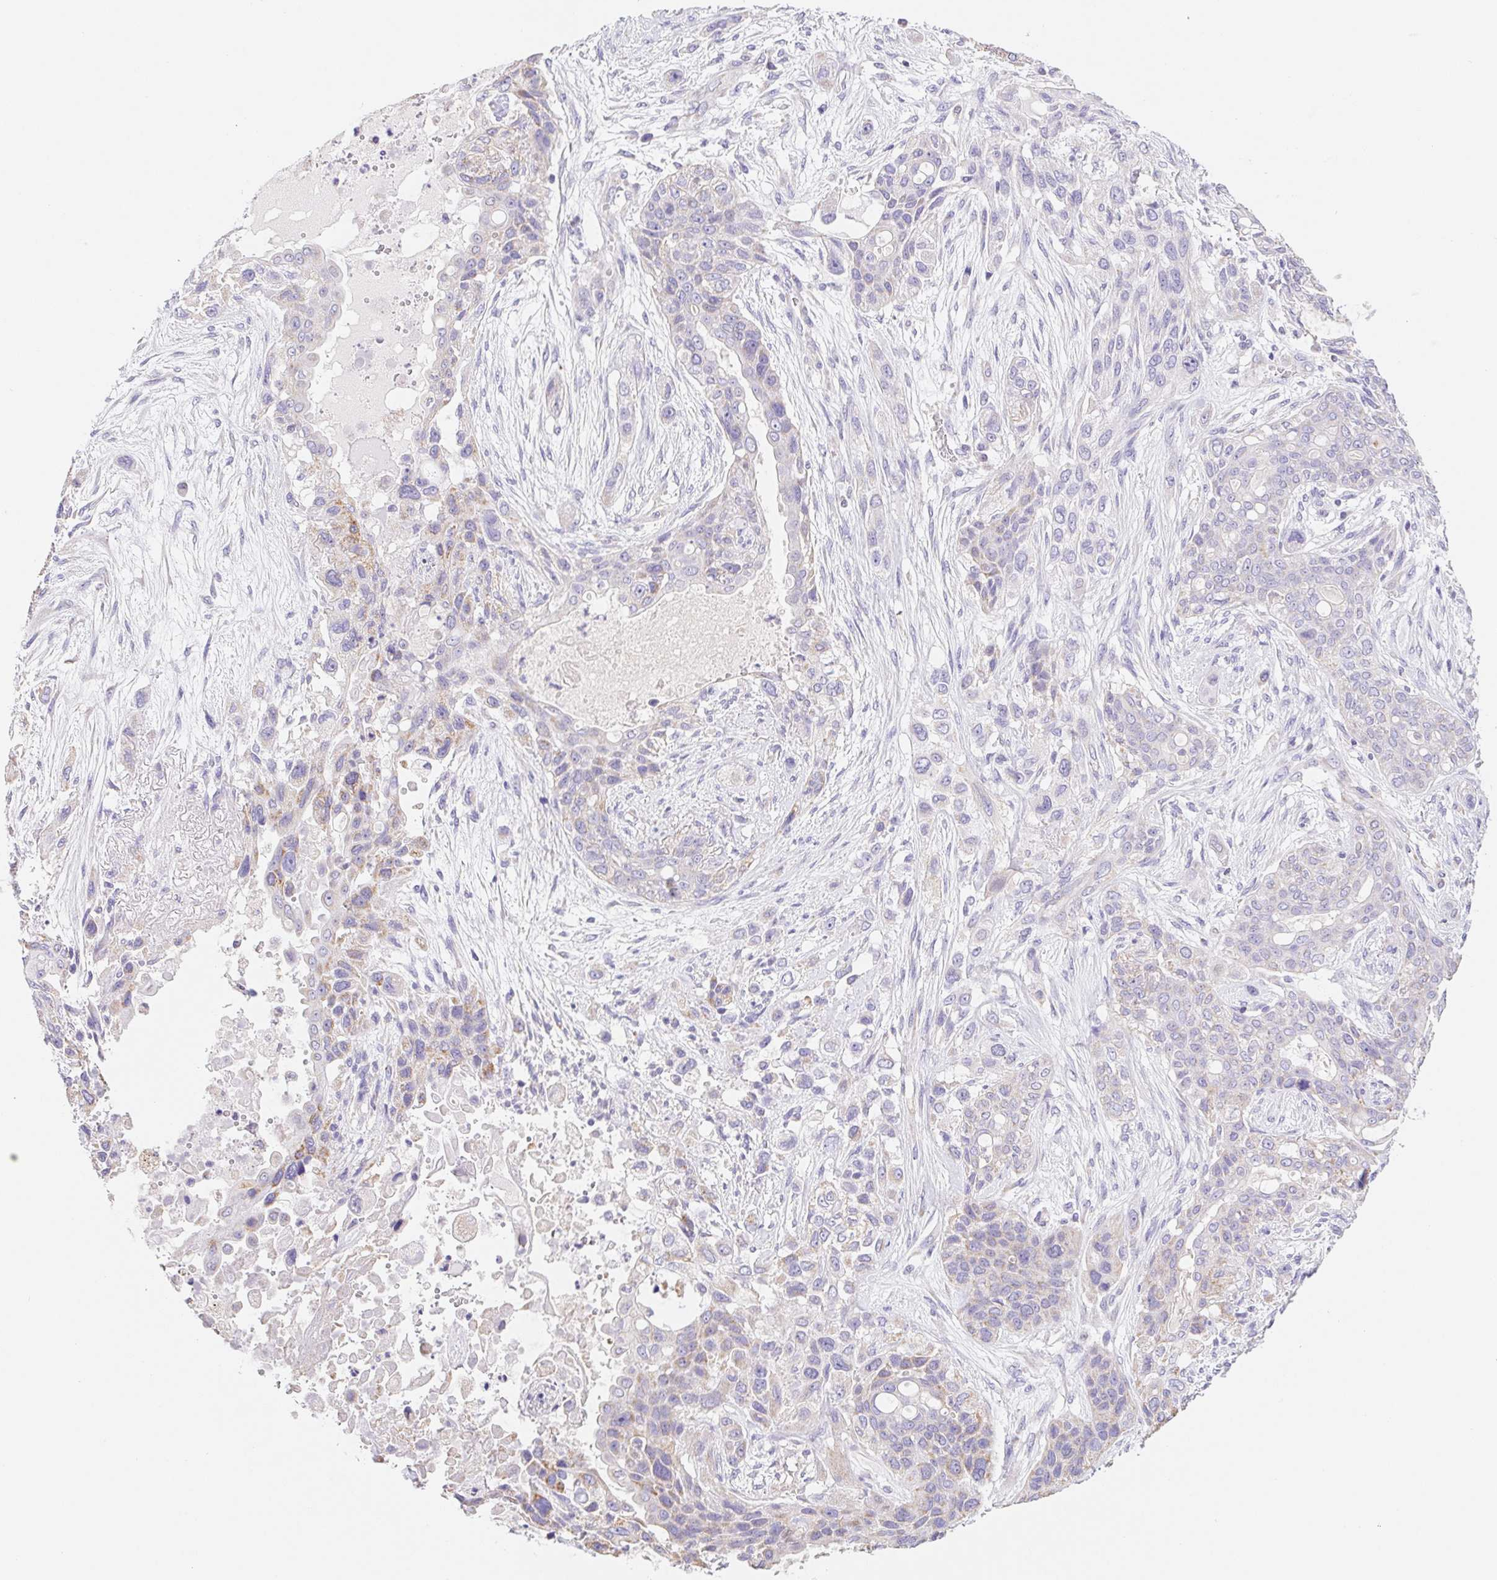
{"staining": {"intensity": "weak", "quantity": "<25%", "location": "cytoplasmic/membranous"}, "tissue": "lung cancer", "cell_type": "Tumor cells", "image_type": "cancer", "snomed": [{"axis": "morphology", "description": "Squamous cell carcinoma, NOS"}, {"axis": "topography", "description": "Lung"}], "caption": "DAB immunohistochemical staining of squamous cell carcinoma (lung) displays no significant positivity in tumor cells. Brightfield microscopy of immunohistochemistry (IHC) stained with DAB (3,3'-diaminobenzidine) (brown) and hematoxylin (blue), captured at high magnification.", "gene": "FKBP6", "patient": {"sex": "female", "age": 70}}